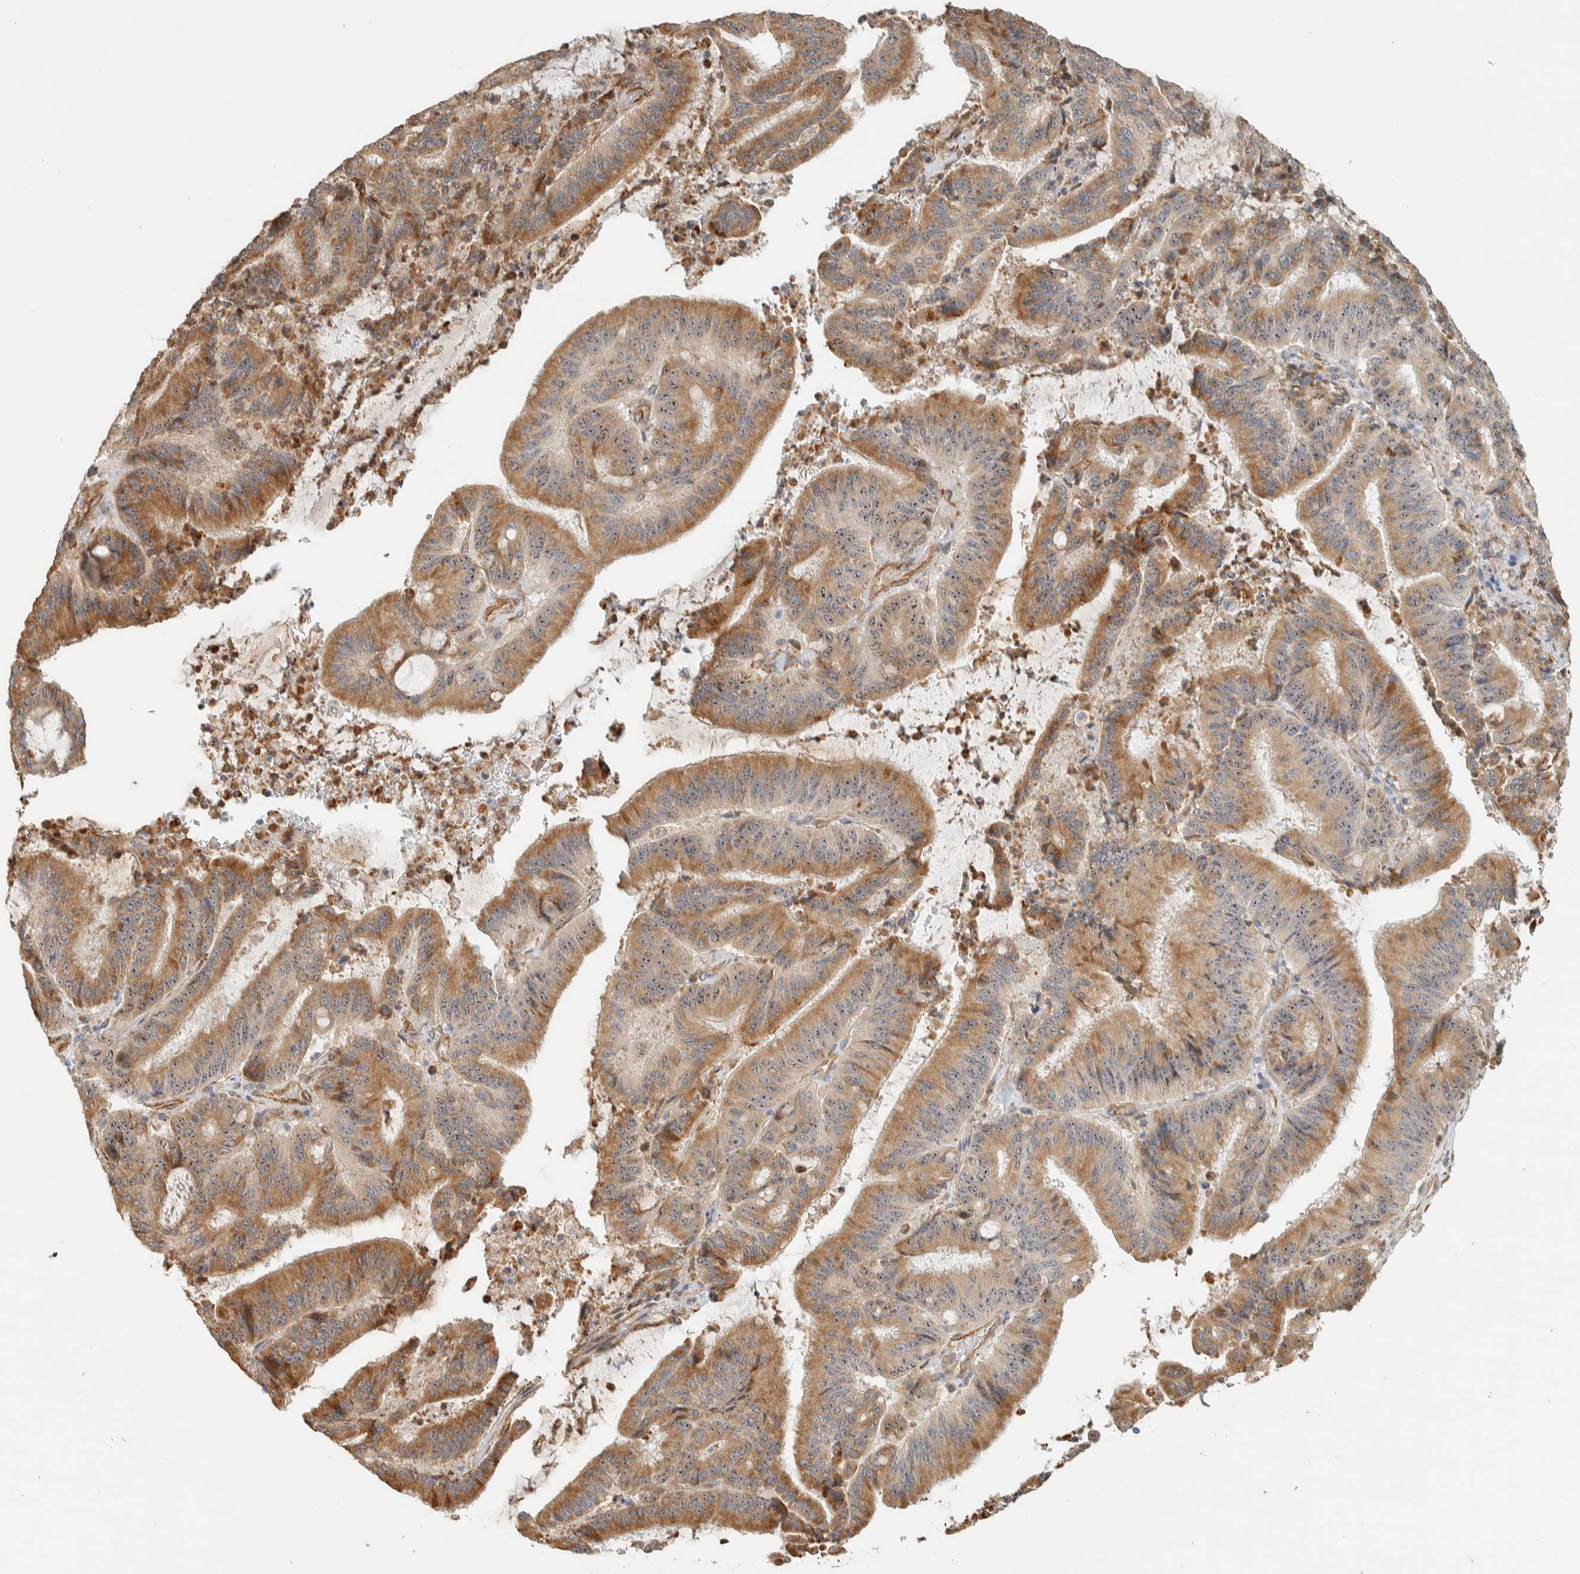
{"staining": {"intensity": "moderate", "quantity": ">75%", "location": "cytoplasmic/membranous"}, "tissue": "liver cancer", "cell_type": "Tumor cells", "image_type": "cancer", "snomed": [{"axis": "morphology", "description": "Normal tissue, NOS"}, {"axis": "morphology", "description": "Cholangiocarcinoma"}, {"axis": "topography", "description": "Liver"}, {"axis": "topography", "description": "Peripheral nerve tissue"}], "caption": "Liver cancer stained with a brown dye displays moderate cytoplasmic/membranous positive staining in about >75% of tumor cells.", "gene": "KLHL40", "patient": {"sex": "female", "age": 73}}